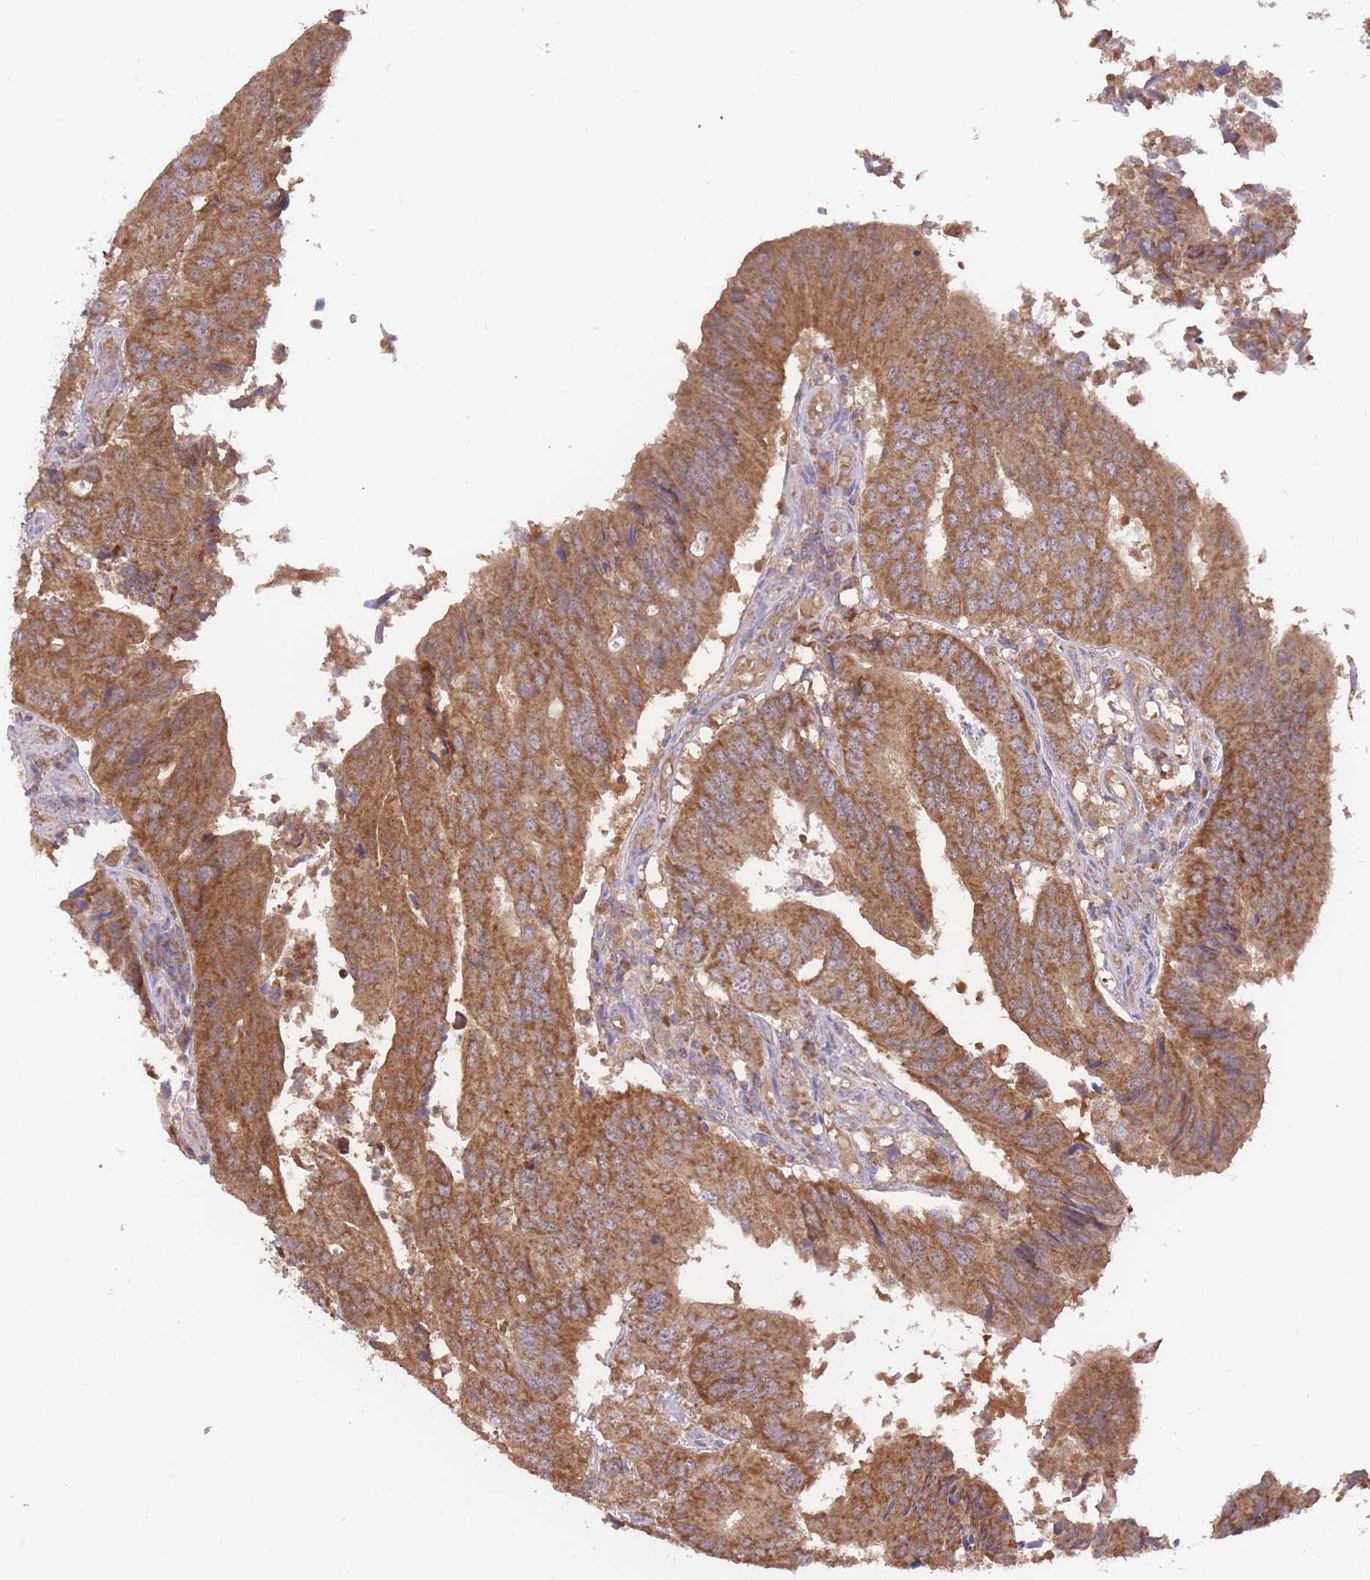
{"staining": {"intensity": "strong", "quantity": ">75%", "location": "cytoplasmic/membranous"}, "tissue": "colorectal cancer", "cell_type": "Tumor cells", "image_type": "cancer", "snomed": [{"axis": "morphology", "description": "Adenocarcinoma, NOS"}, {"axis": "topography", "description": "Colon"}], "caption": "This histopathology image reveals immunohistochemistry (IHC) staining of human colorectal cancer, with high strong cytoplasmic/membranous expression in about >75% of tumor cells.", "gene": "PREP", "patient": {"sex": "female", "age": 67}}